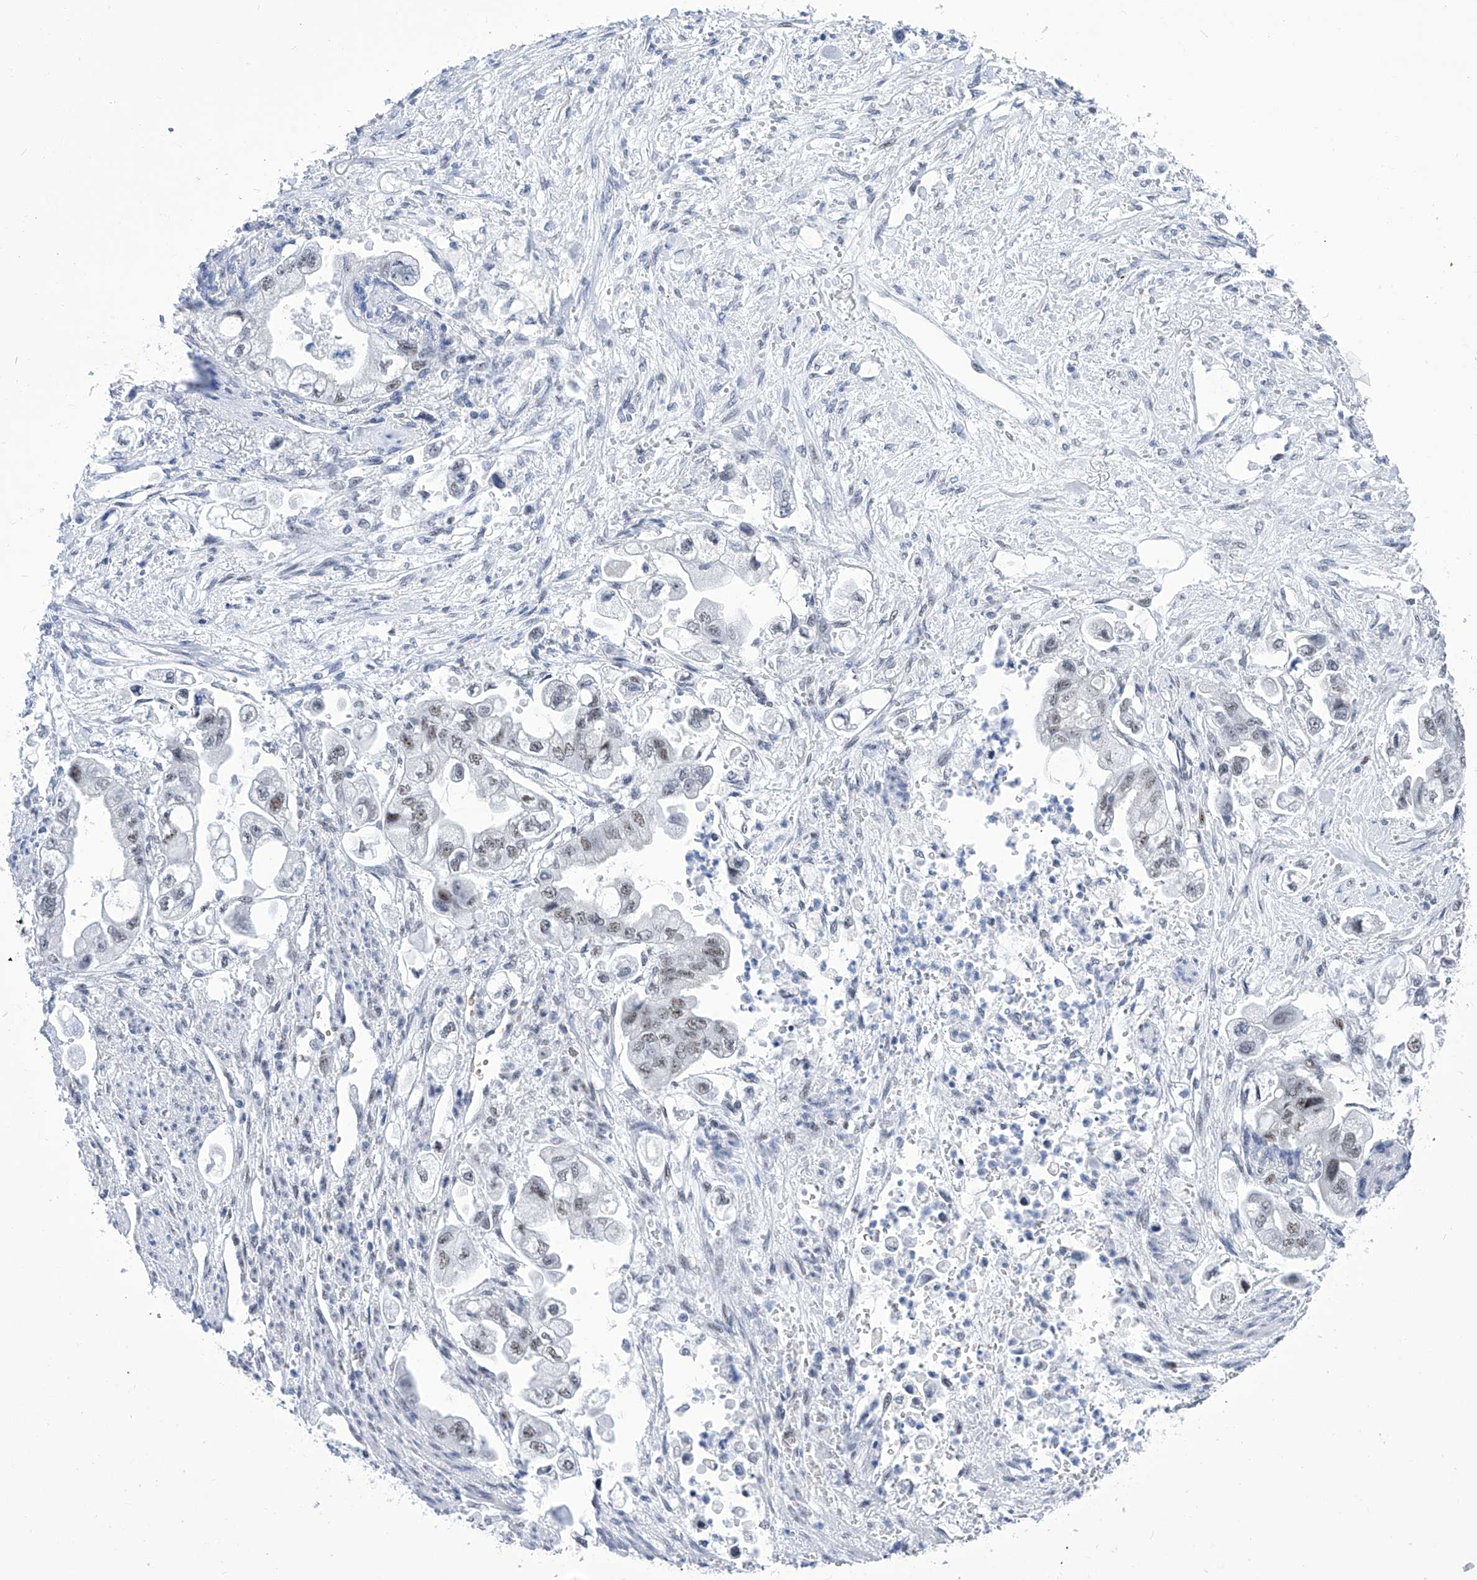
{"staining": {"intensity": "weak", "quantity": "<25%", "location": "nuclear"}, "tissue": "stomach cancer", "cell_type": "Tumor cells", "image_type": "cancer", "snomed": [{"axis": "morphology", "description": "Adenocarcinoma, NOS"}, {"axis": "topography", "description": "Stomach"}], "caption": "Tumor cells are negative for protein expression in human stomach adenocarcinoma.", "gene": "SART1", "patient": {"sex": "male", "age": 62}}